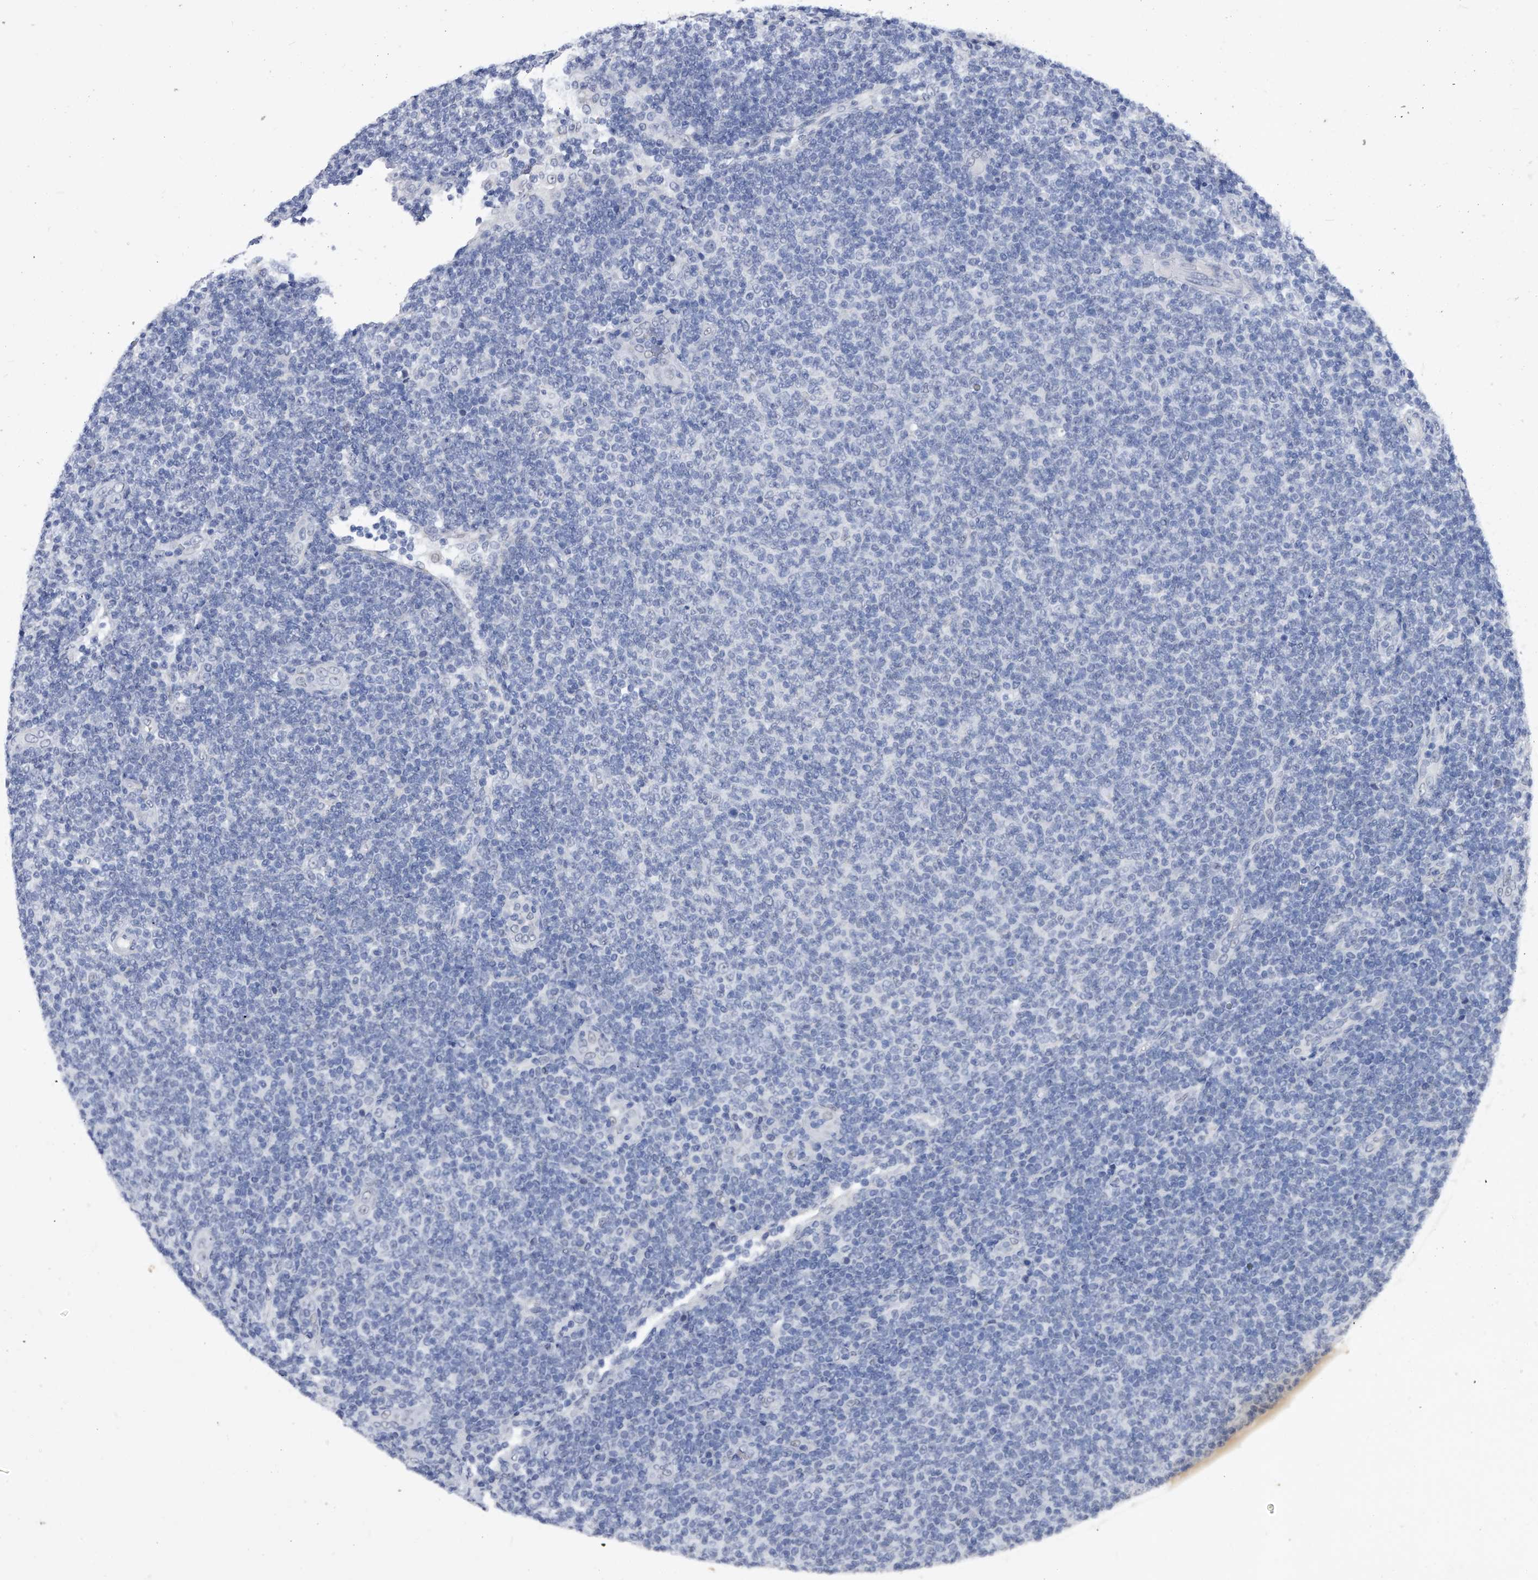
{"staining": {"intensity": "negative", "quantity": "none", "location": "none"}, "tissue": "lymphoma", "cell_type": "Tumor cells", "image_type": "cancer", "snomed": [{"axis": "morphology", "description": "Malignant lymphoma, non-Hodgkin's type, Low grade"}, {"axis": "topography", "description": "Lymph node"}], "caption": "IHC histopathology image of neoplastic tissue: low-grade malignant lymphoma, non-Hodgkin's type stained with DAB demonstrates no significant protein positivity in tumor cells.", "gene": "ZNF529", "patient": {"sex": "male", "age": 66}}